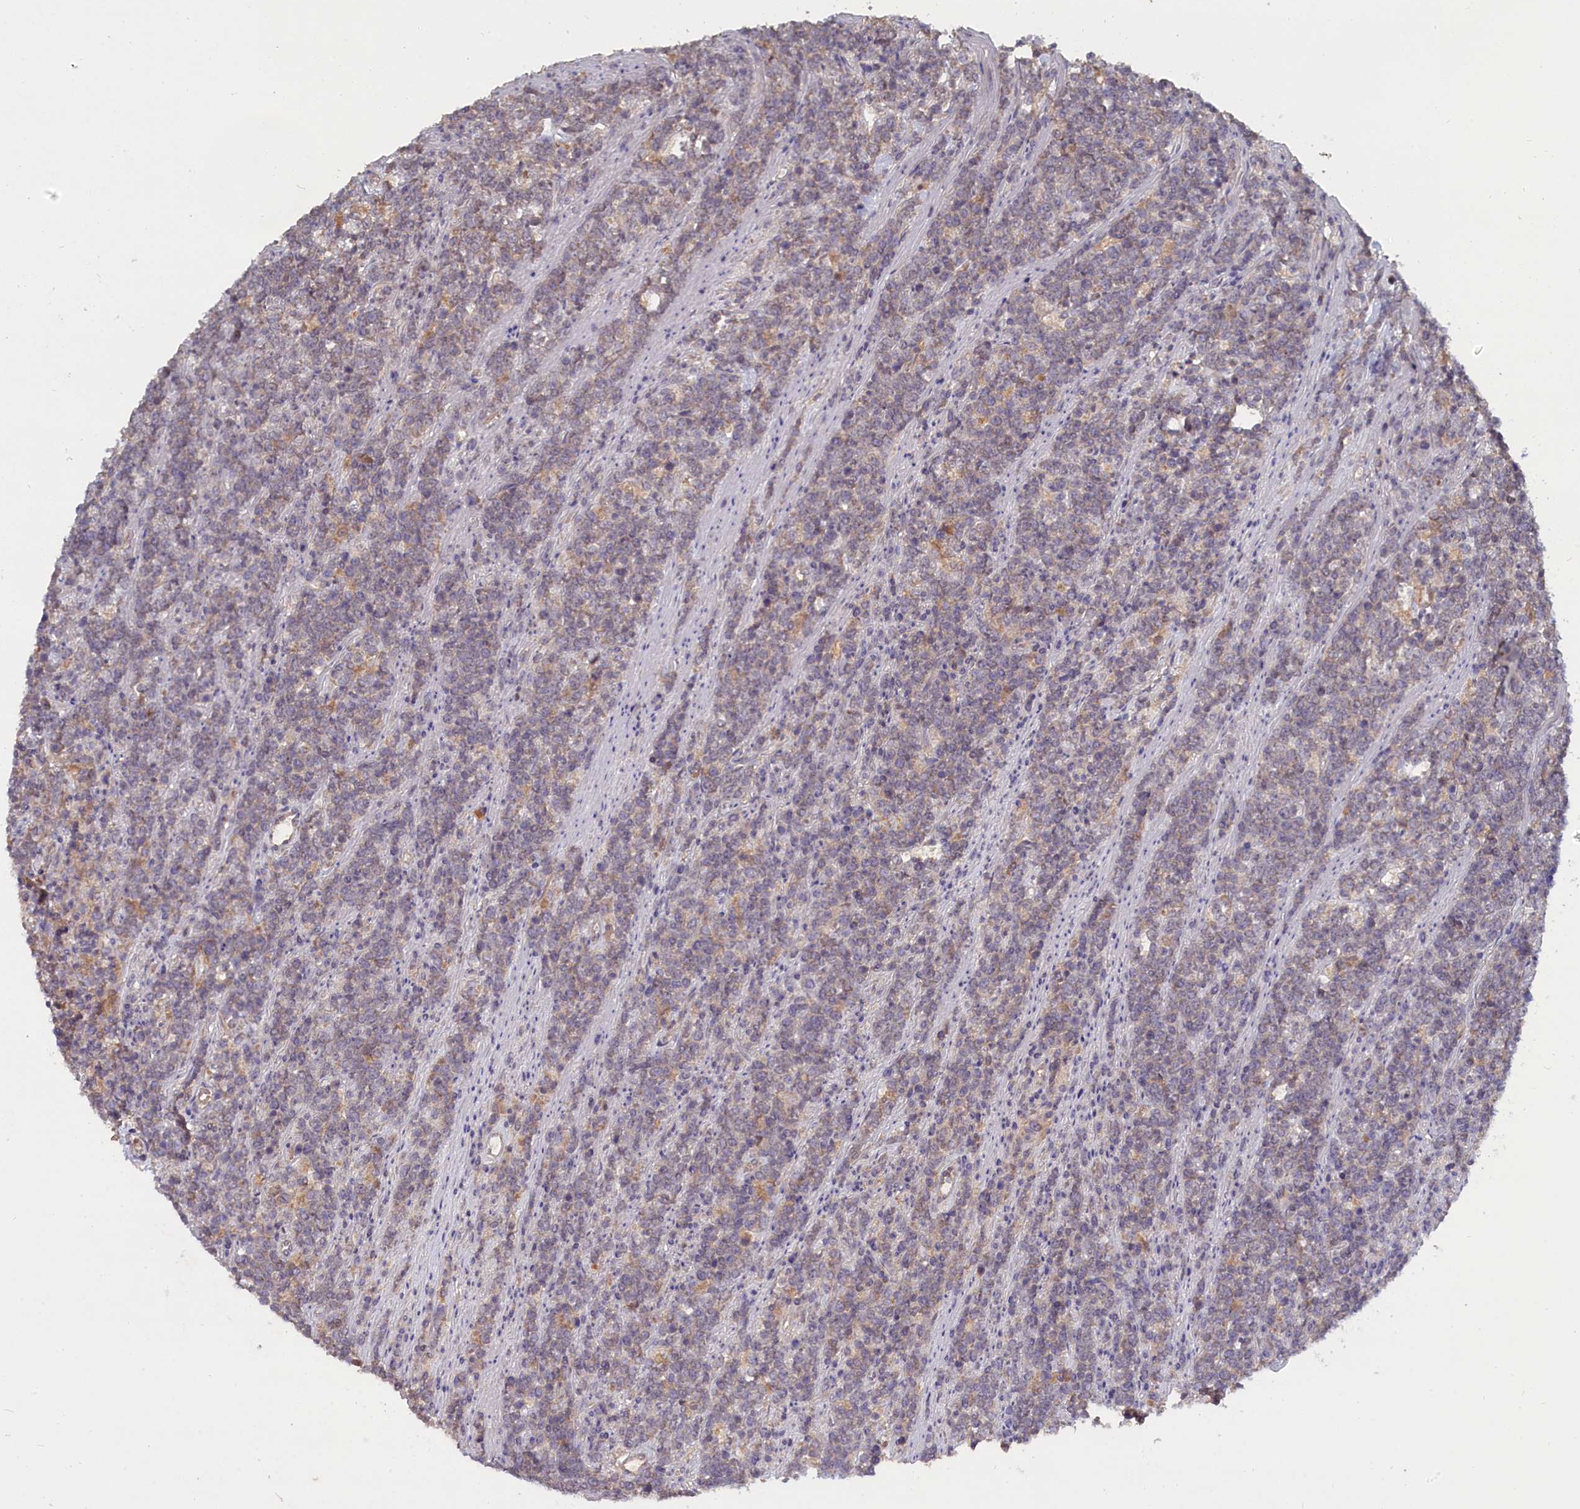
{"staining": {"intensity": "negative", "quantity": "none", "location": "none"}, "tissue": "lymphoma", "cell_type": "Tumor cells", "image_type": "cancer", "snomed": [{"axis": "morphology", "description": "Malignant lymphoma, non-Hodgkin's type, High grade"}, {"axis": "topography", "description": "Small intestine"}], "caption": "High-grade malignant lymphoma, non-Hodgkin's type was stained to show a protein in brown. There is no significant staining in tumor cells.", "gene": "CELF5", "patient": {"sex": "male", "age": 8}}